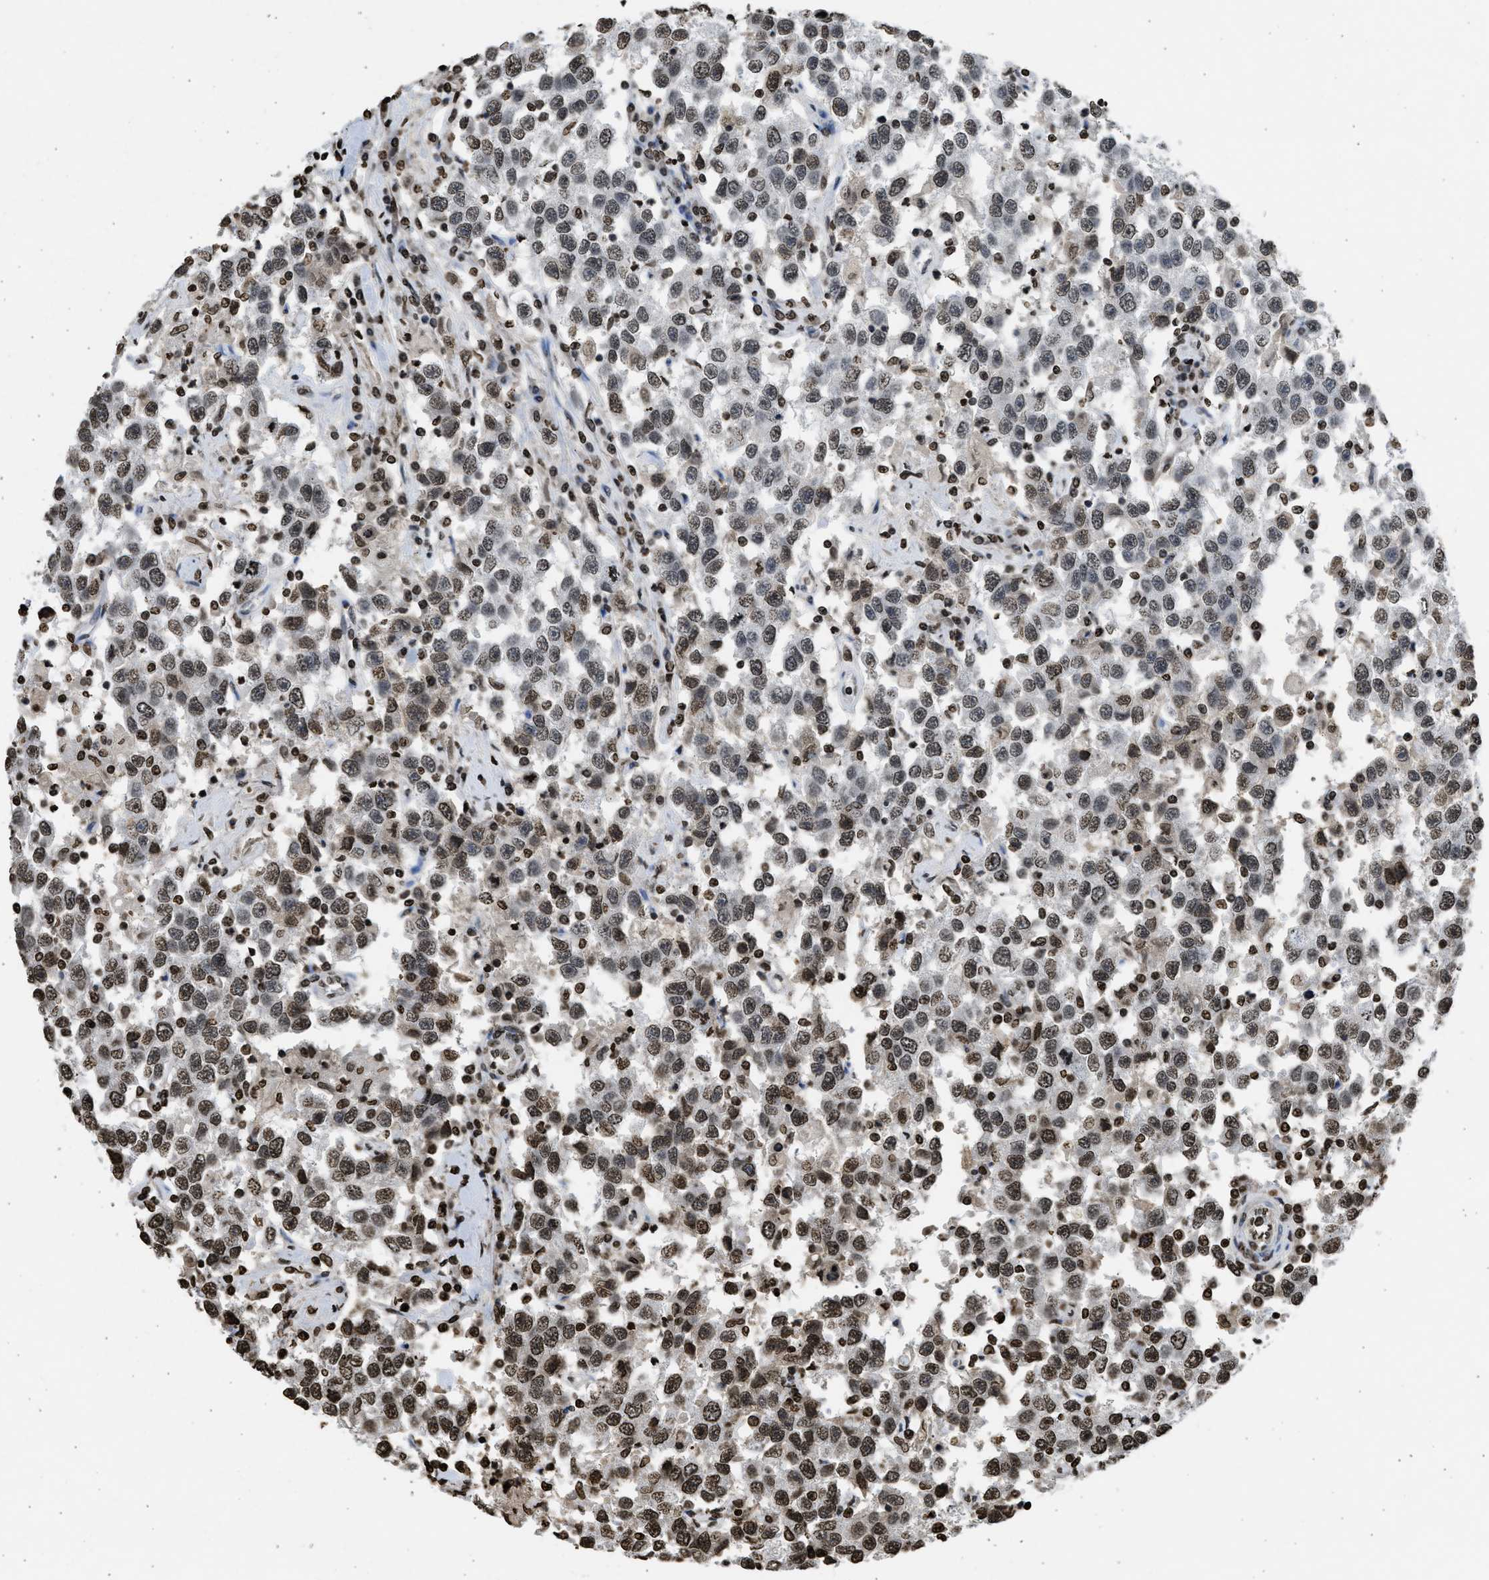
{"staining": {"intensity": "moderate", "quantity": ">75%", "location": "nuclear"}, "tissue": "testis cancer", "cell_type": "Tumor cells", "image_type": "cancer", "snomed": [{"axis": "morphology", "description": "Seminoma, NOS"}, {"axis": "topography", "description": "Testis"}], "caption": "The immunohistochemical stain shows moderate nuclear positivity in tumor cells of testis seminoma tissue.", "gene": "RRAGC", "patient": {"sex": "male", "age": 41}}